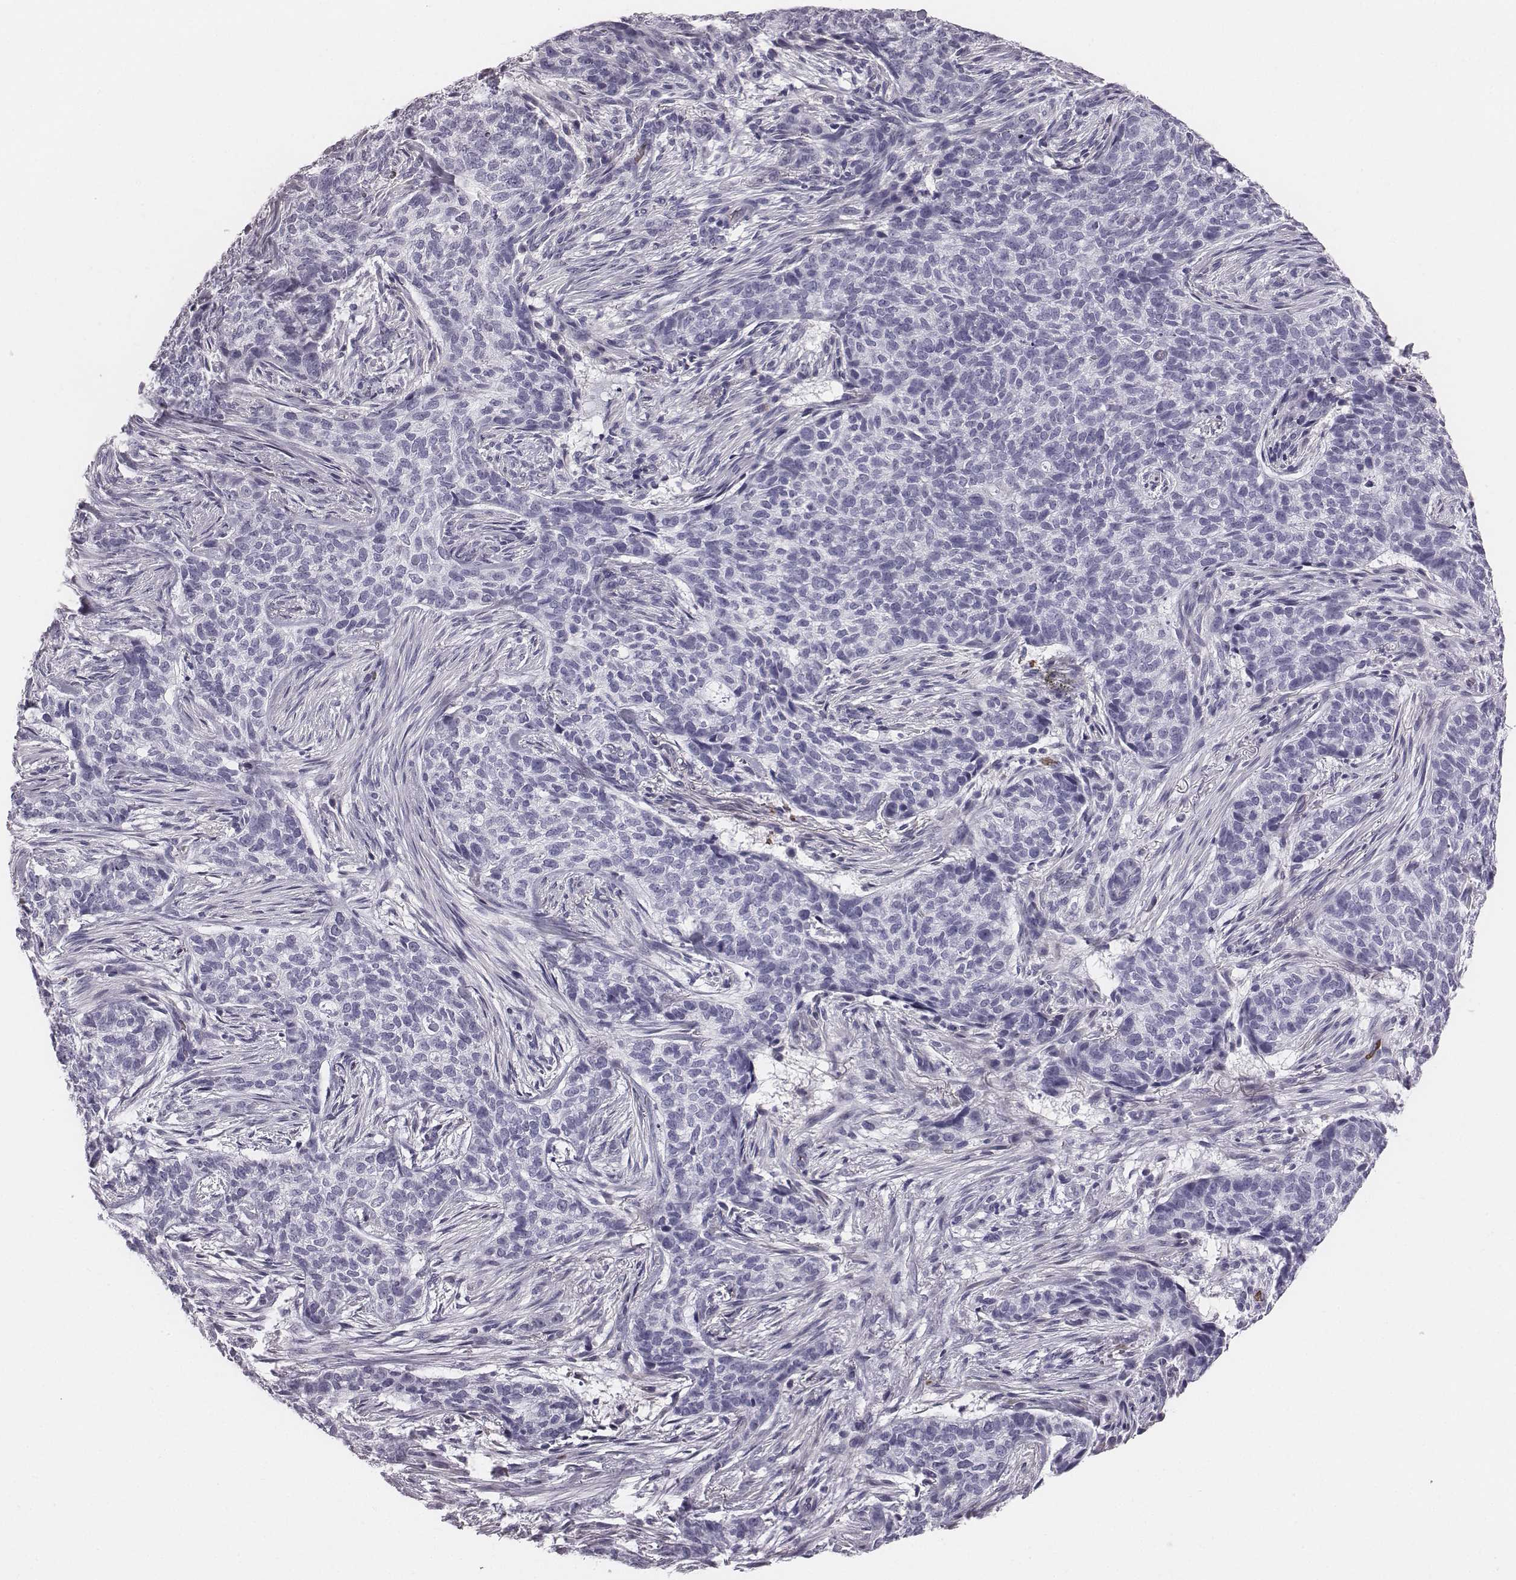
{"staining": {"intensity": "negative", "quantity": "none", "location": "none"}, "tissue": "skin cancer", "cell_type": "Tumor cells", "image_type": "cancer", "snomed": [{"axis": "morphology", "description": "Basal cell carcinoma"}, {"axis": "topography", "description": "Skin"}], "caption": "High magnification brightfield microscopy of basal cell carcinoma (skin) stained with DAB (brown) and counterstained with hematoxylin (blue): tumor cells show no significant expression. Brightfield microscopy of IHC stained with DAB (3,3'-diaminobenzidine) (brown) and hematoxylin (blue), captured at high magnification.", "gene": "HBZ", "patient": {"sex": "female", "age": 69}}